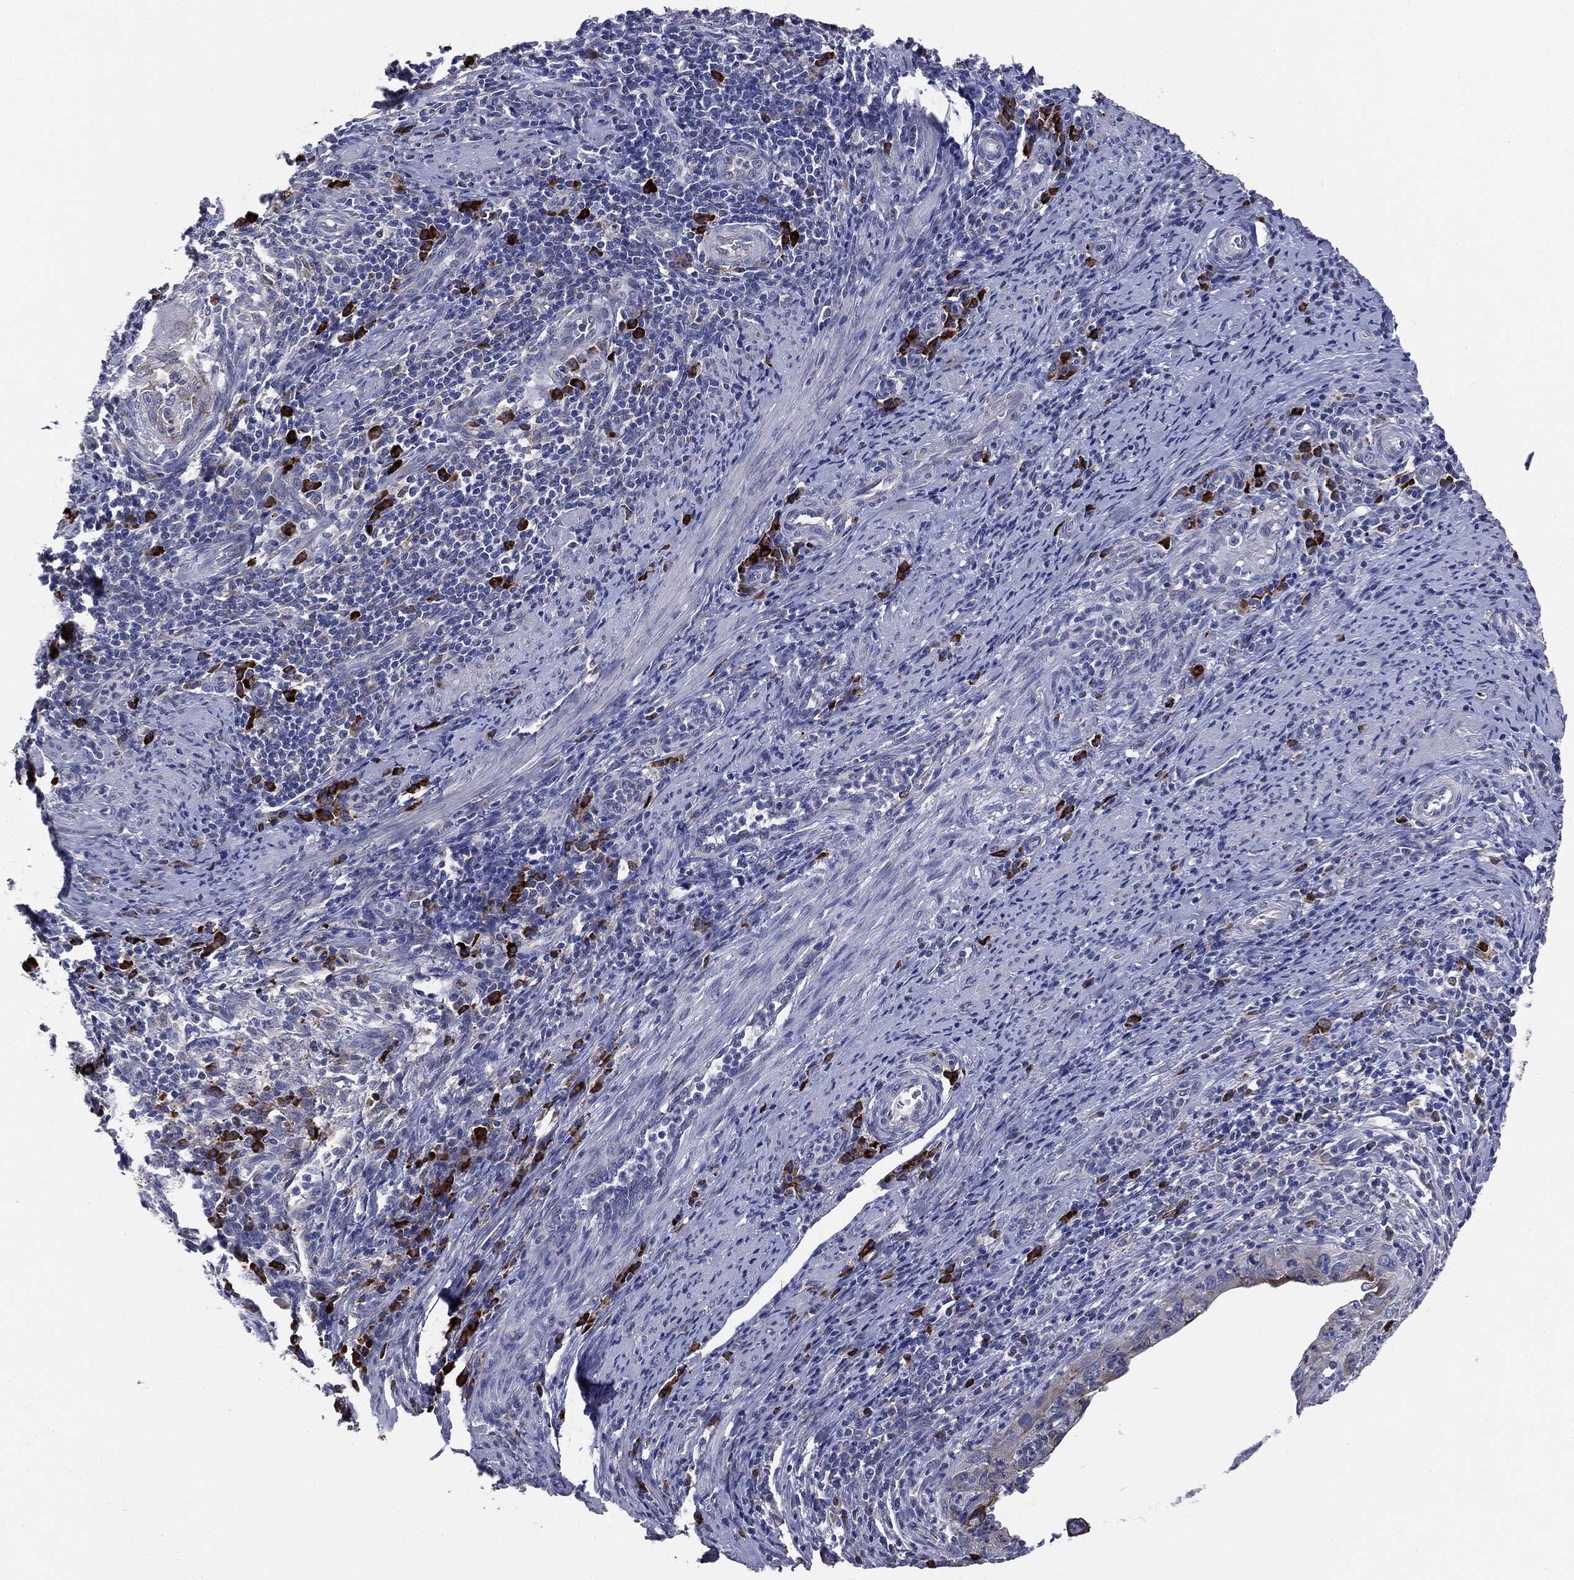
{"staining": {"intensity": "moderate", "quantity": "<25%", "location": "cytoplasmic/membranous"}, "tissue": "cervical cancer", "cell_type": "Tumor cells", "image_type": "cancer", "snomed": [{"axis": "morphology", "description": "Squamous cell carcinoma, NOS"}, {"axis": "topography", "description": "Cervix"}], "caption": "Cervical cancer (squamous cell carcinoma) stained with a brown dye shows moderate cytoplasmic/membranous positive staining in approximately <25% of tumor cells.", "gene": "PTGS2", "patient": {"sex": "female", "age": 26}}